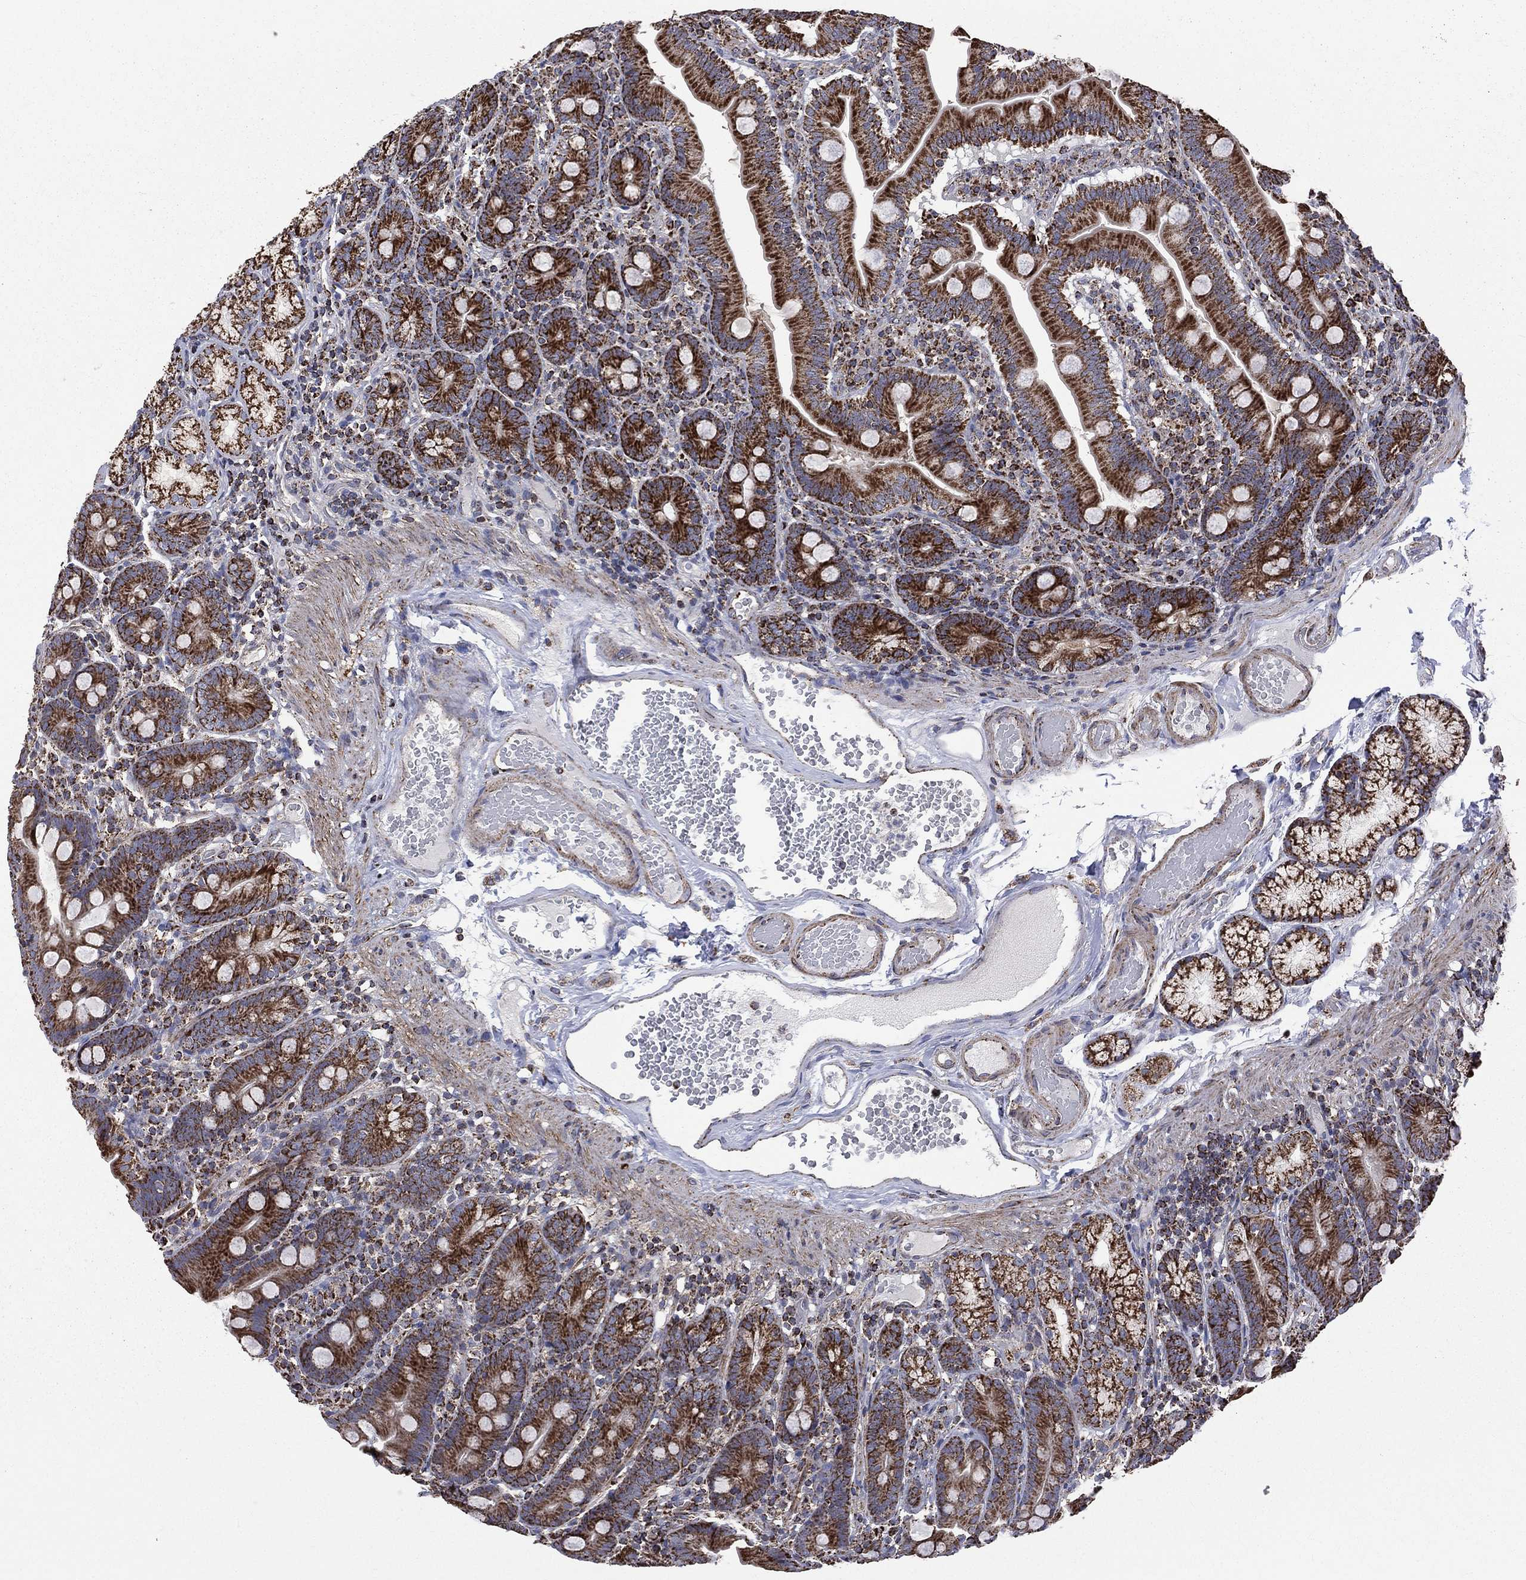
{"staining": {"intensity": "strong", "quantity": ">75%", "location": "cytoplasmic/membranous"}, "tissue": "duodenum", "cell_type": "Glandular cells", "image_type": "normal", "snomed": [{"axis": "morphology", "description": "Normal tissue, NOS"}, {"axis": "topography", "description": "Duodenum"}], "caption": "Duodenum stained for a protein reveals strong cytoplasmic/membranous positivity in glandular cells. The protein of interest is stained brown, and the nuclei are stained in blue (DAB (3,3'-diaminobenzidine) IHC with brightfield microscopy, high magnification).", "gene": "GOT2", "patient": {"sex": "female", "age": 67}}